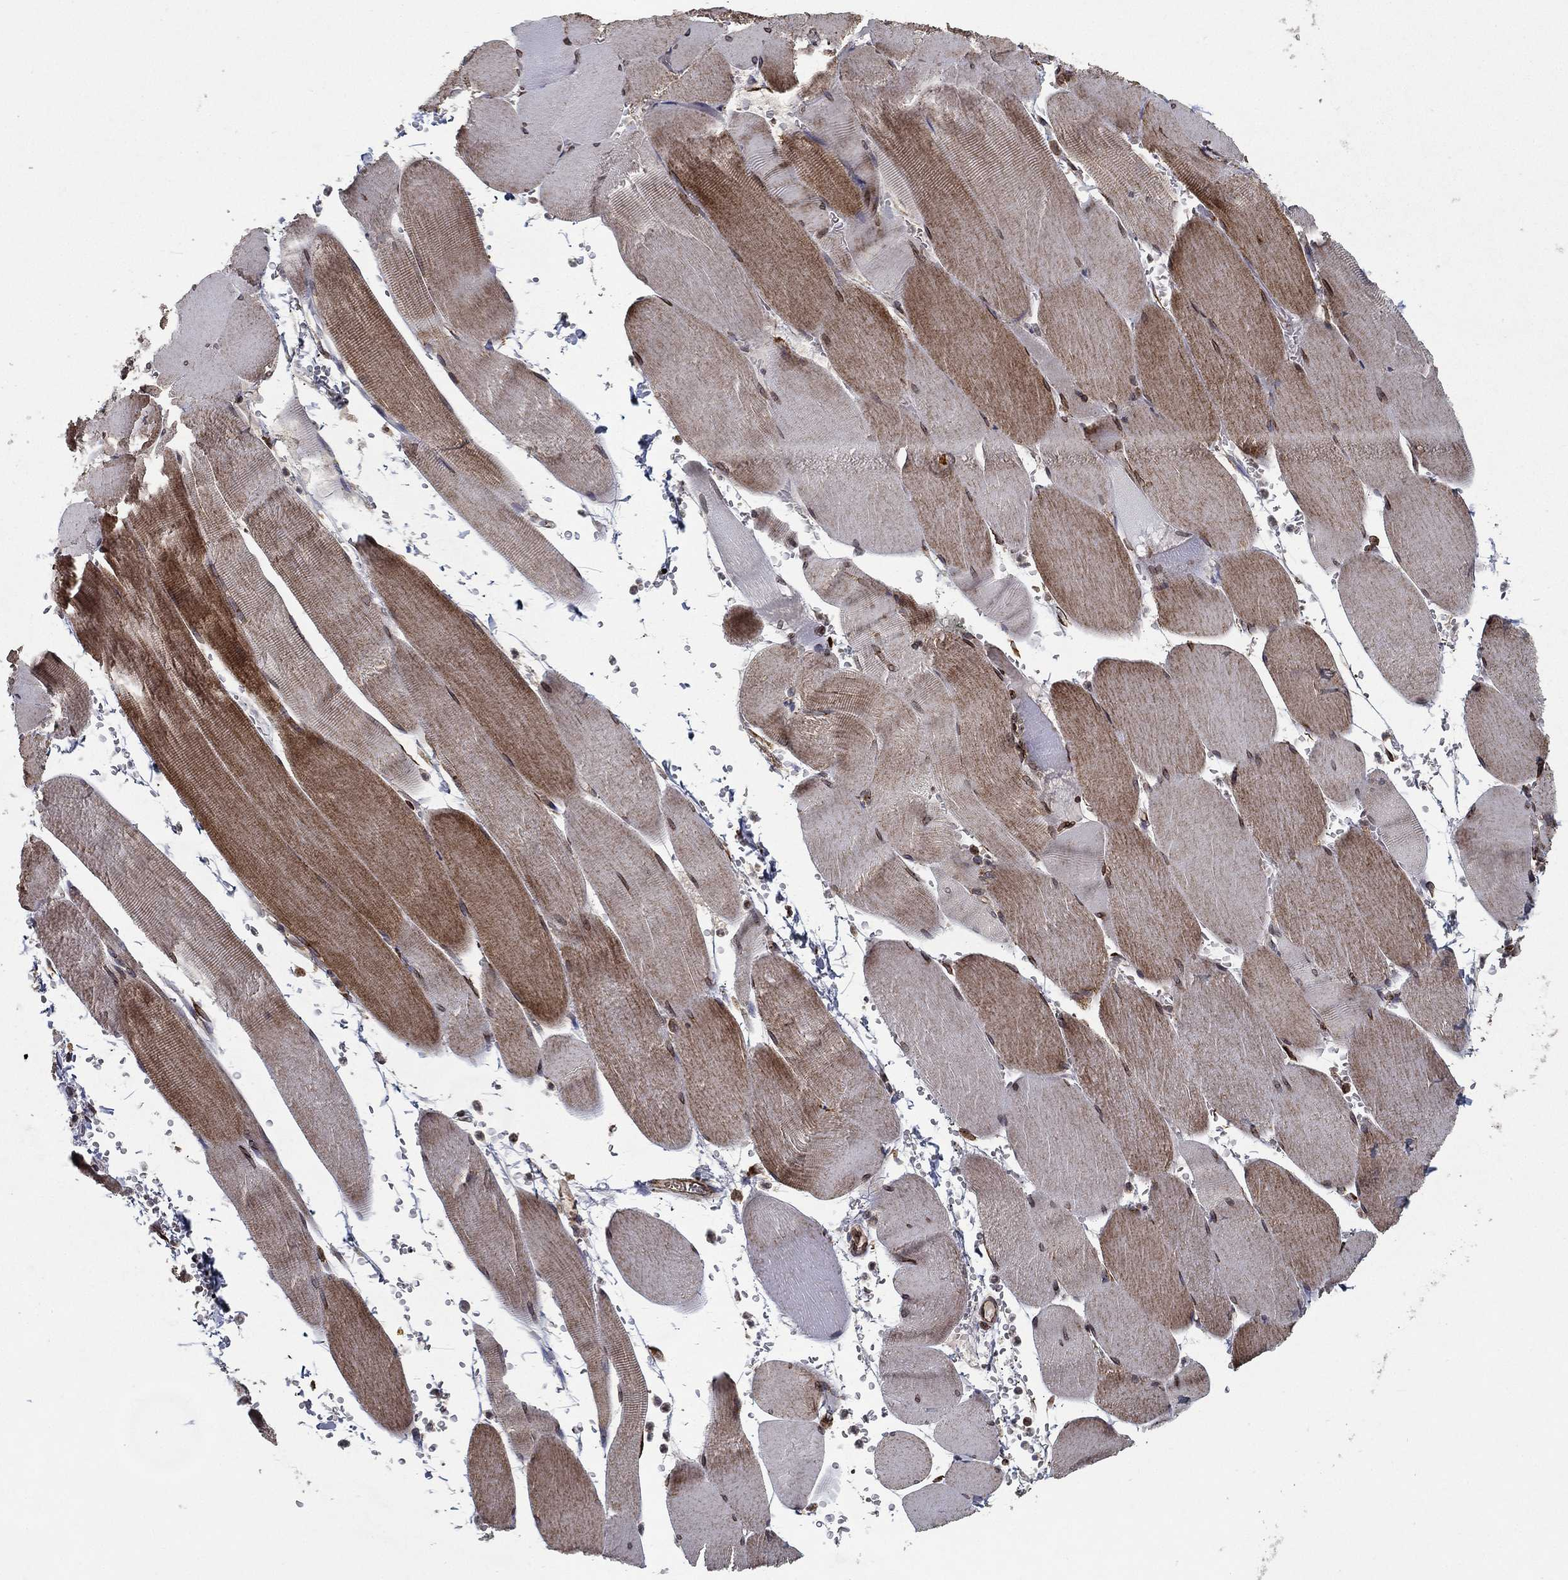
{"staining": {"intensity": "moderate", "quantity": "<25%", "location": "cytoplasmic/membranous"}, "tissue": "skeletal muscle", "cell_type": "Myocytes", "image_type": "normal", "snomed": [{"axis": "morphology", "description": "Normal tissue, NOS"}, {"axis": "topography", "description": "Skeletal muscle"}], "caption": "This is a histology image of IHC staining of normal skeletal muscle, which shows moderate positivity in the cytoplasmic/membranous of myocytes.", "gene": "MT", "patient": {"sex": "male", "age": 56}}